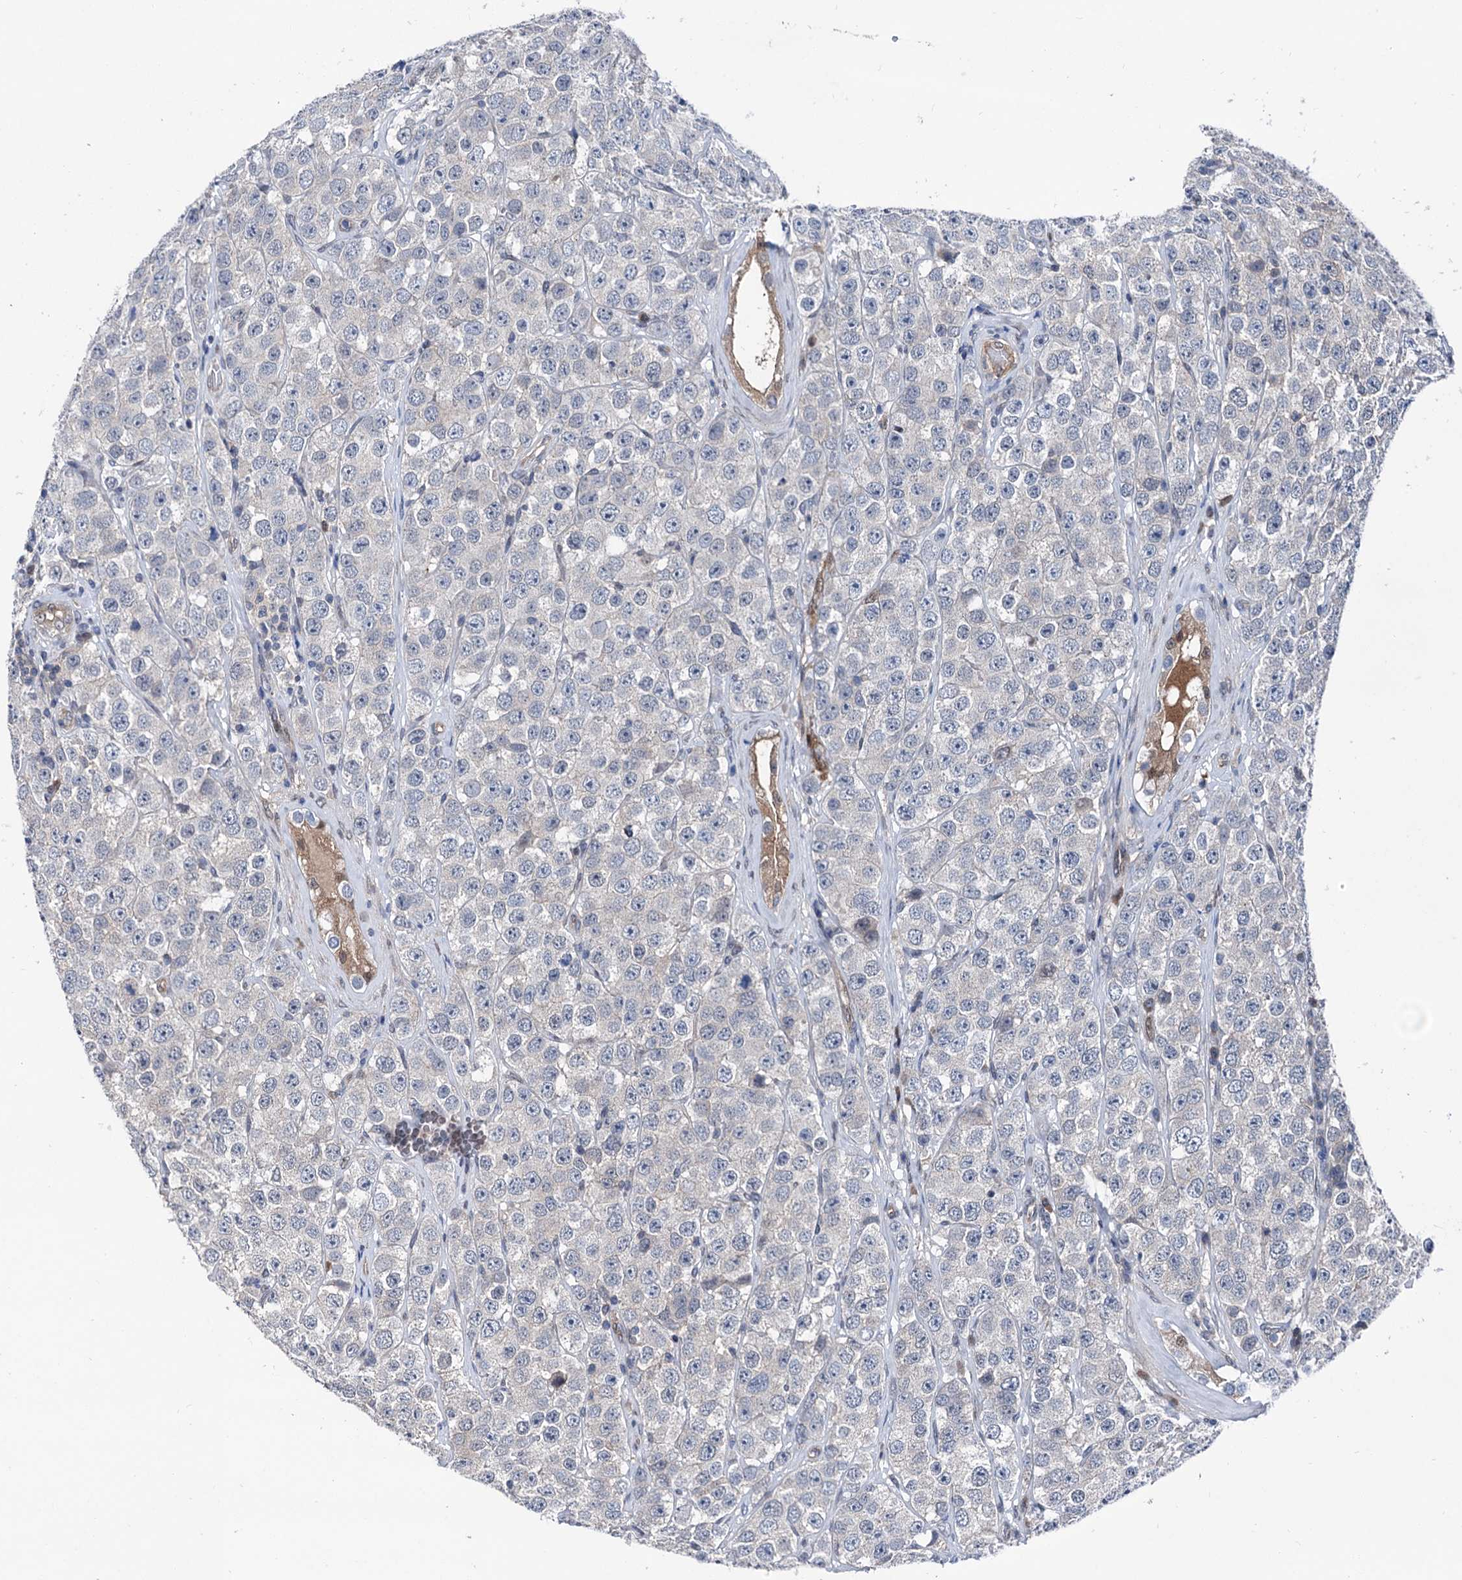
{"staining": {"intensity": "negative", "quantity": "none", "location": "none"}, "tissue": "testis cancer", "cell_type": "Tumor cells", "image_type": "cancer", "snomed": [{"axis": "morphology", "description": "Seminoma, NOS"}, {"axis": "topography", "description": "Testis"}], "caption": "This is a histopathology image of IHC staining of testis cancer (seminoma), which shows no expression in tumor cells. (DAB (3,3'-diaminobenzidine) immunohistochemistry with hematoxylin counter stain).", "gene": "GLO1", "patient": {"sex": "male", "age": 28}}